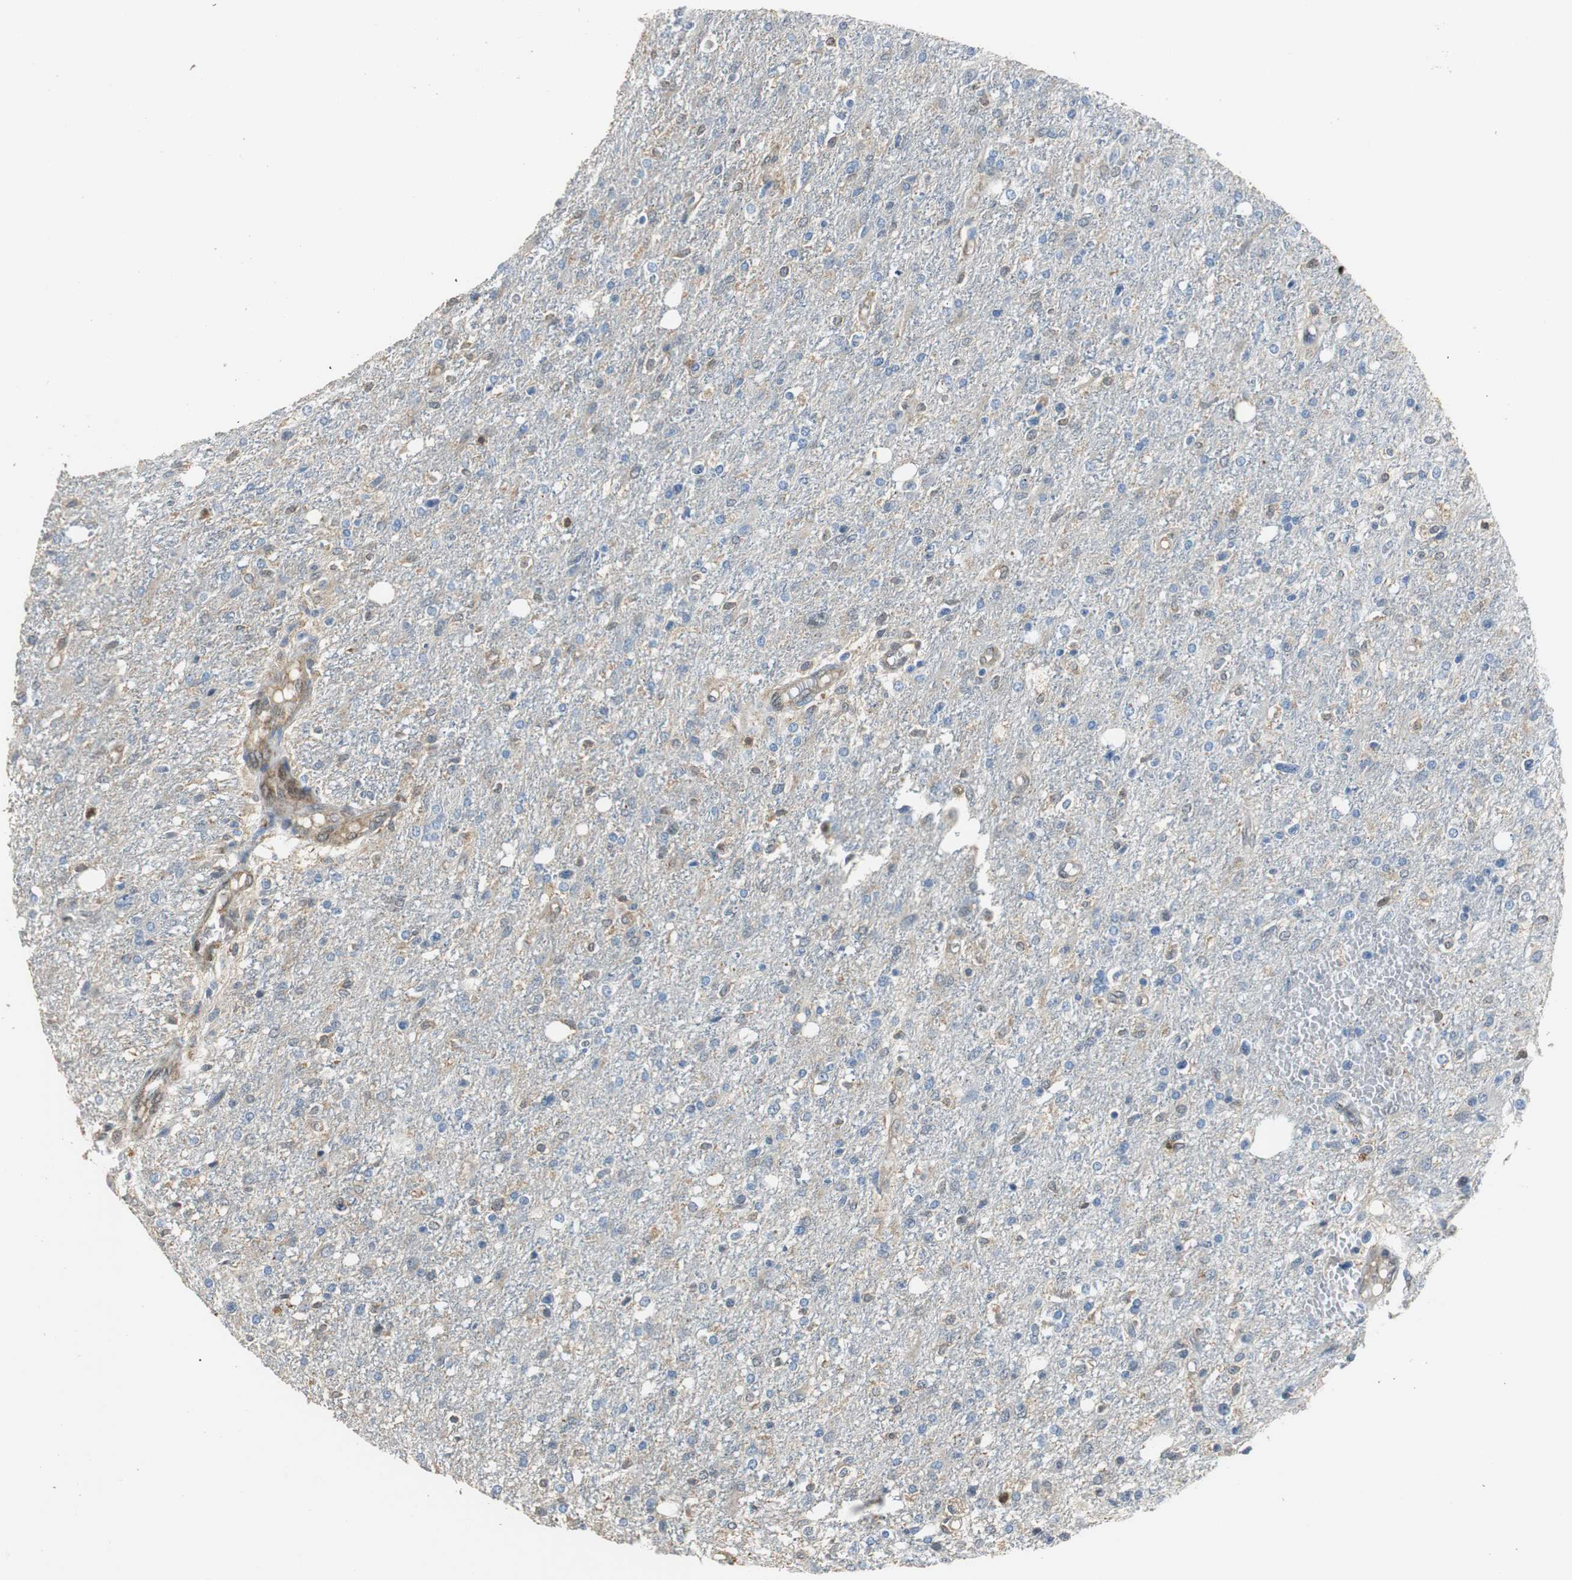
{"staining": {"intensity": "weak", "quantity": "25%-75%", "location": "cytoplasmic/membranous"}, "tissue": "glioma", "cell_type": "Tumor cells", "image_type": "cancer", "snomed": [{"axis": "morphology", "description": "Glioma, malignant, High grade"}, {"axis": "topography", "description": "Cerebral cortex"}], "caption": "A brown stain labels weak cytoplasmic/membranous positivity of a protein in malignant glioma (high-grade) tumor cells.", "gene": "GSDMD", "patient": {"sex": "male", "age": 76}}